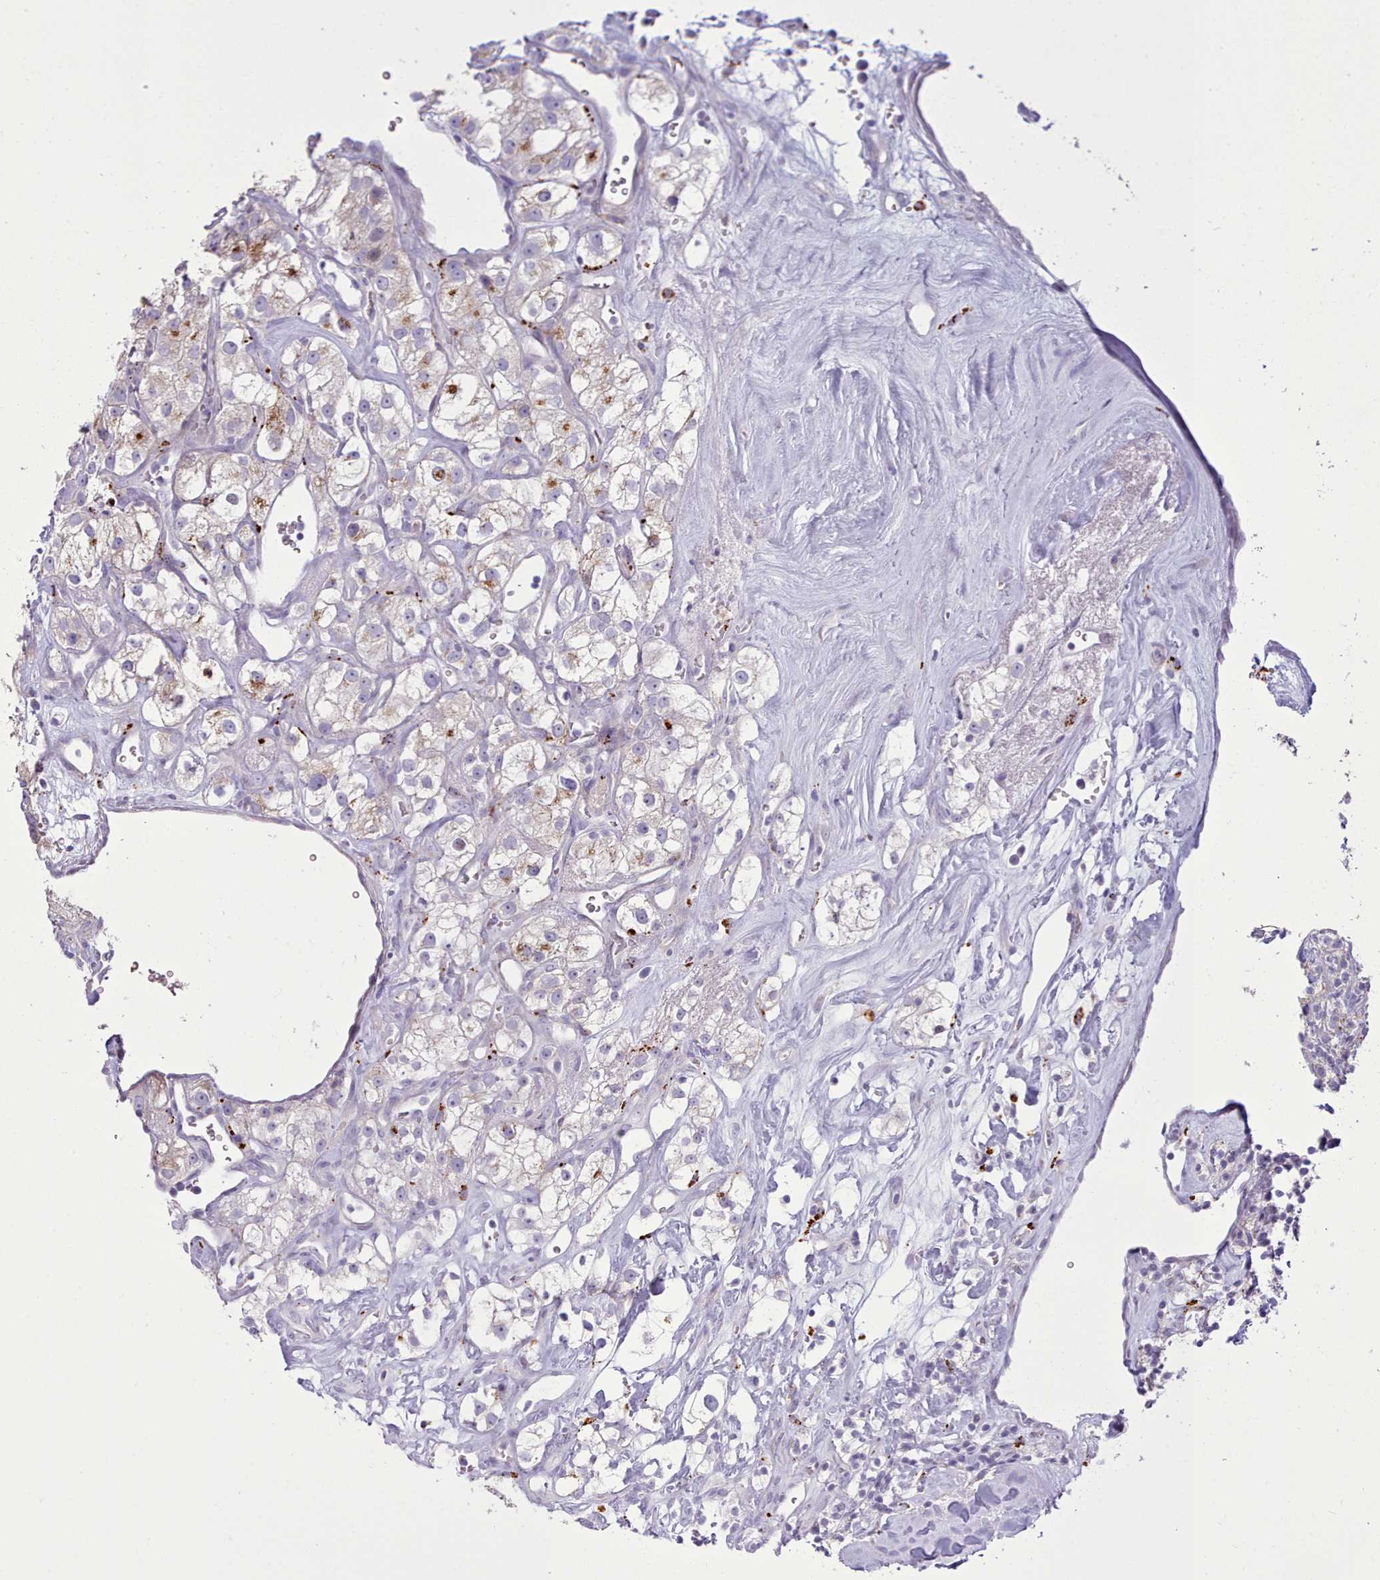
{"staining": {"intensity": "moderate", "quantity": "<25%", "location": "cytoplasmic/membranous"}, "tissue": "renal cancer", "cell_type": "Tumor cells", "image_type": "cancer", "snomed": [{"axis": "morphology", "description": "Adenocarcinoma, NOS"}, {"axis": "topography", "description": "Kidney"}], "caption": "This histopathology image demonstrates immunohistochemistry (IHC) staining of renal adenocarcinoma, with low moderate cytoplasmic/membranous positivity in approximately <25% of tumor cells.", "gene": "SRD5A1", "patient": {"sex": "male", "age": 77}}